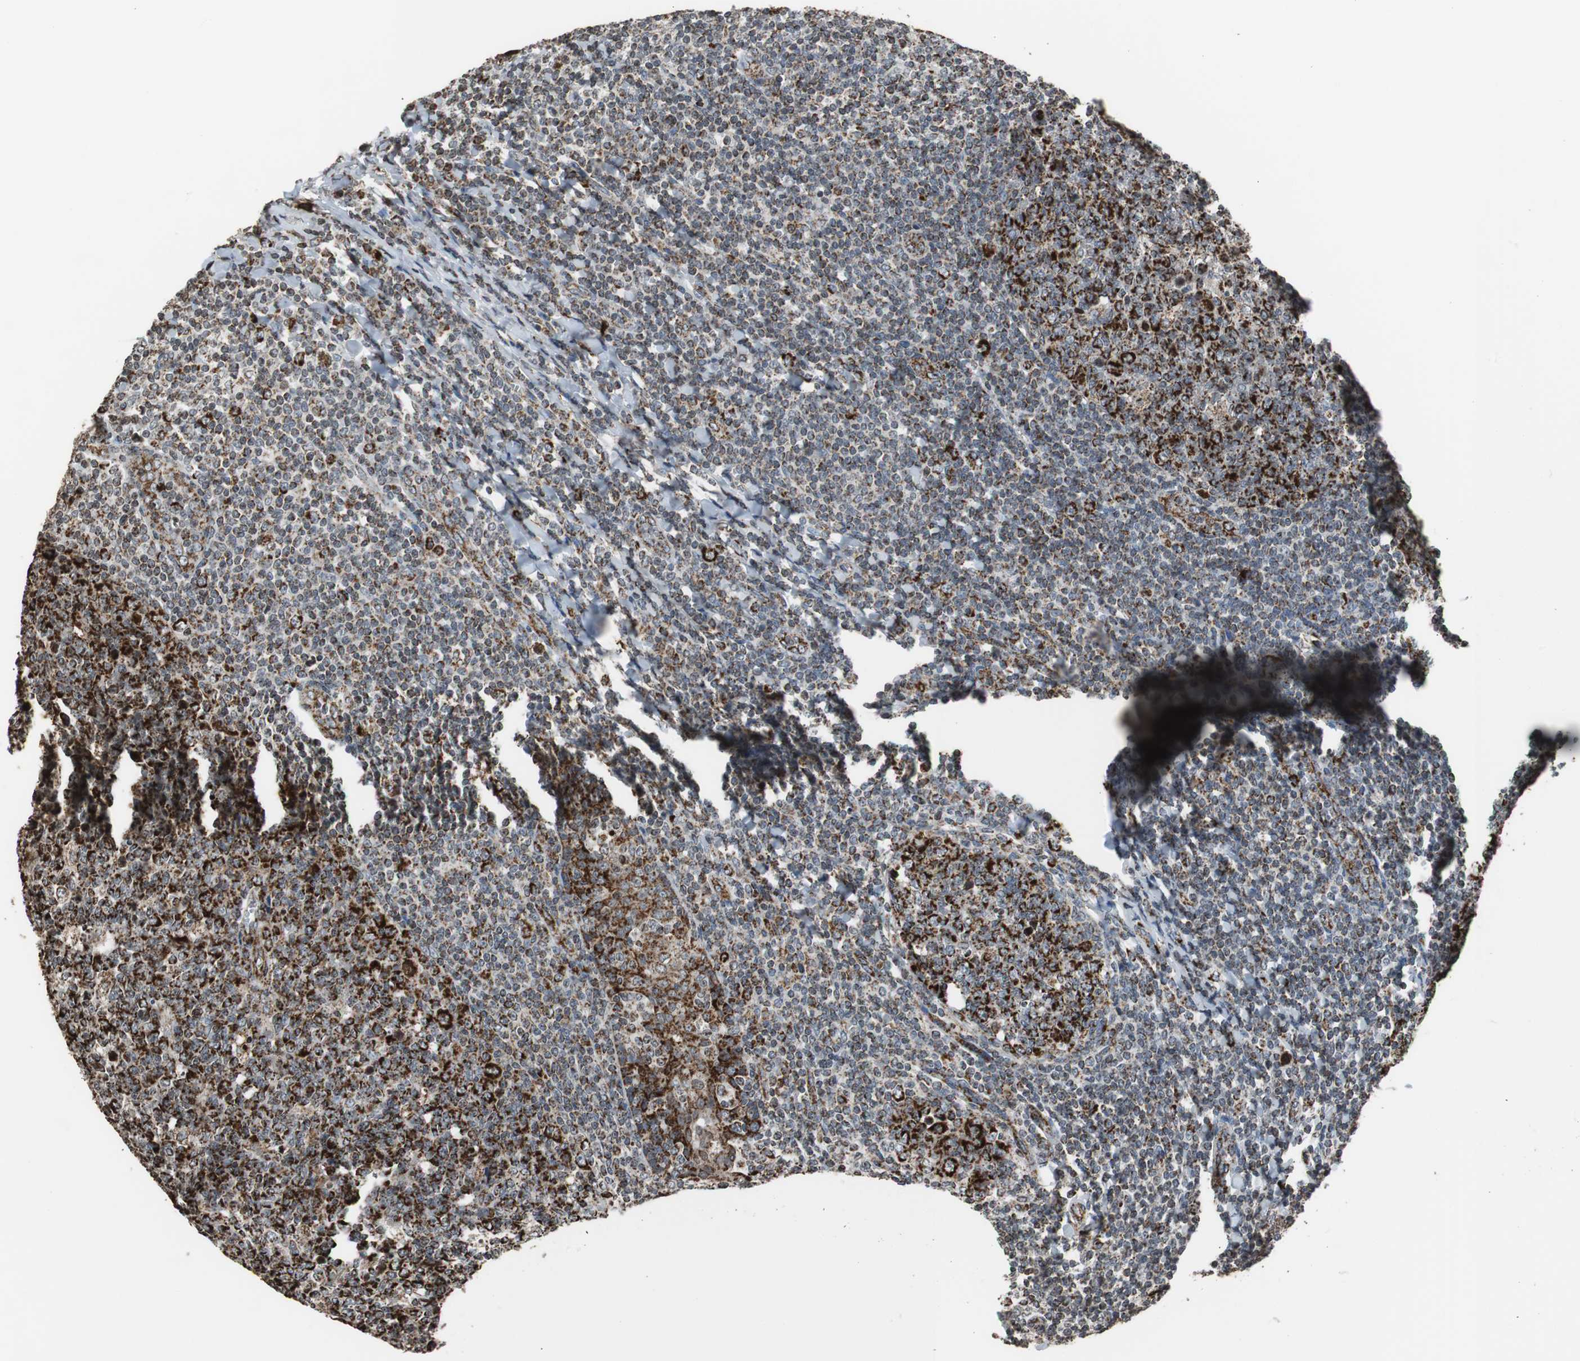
{"staining": {"intensity": "strong", "quantity": ">75%", "location": "cytoplasmic/membranous"}, "tissue": "tonsil", "cell_type": "Germinal center cells", "image_type": "normal", "snomed": [{"axis": "morphology", "description": "Normal tissue, NOS"}, {"axis": "topography", "description": "Tonsil"}], "caption": "This image reveals immunohistochemistry (IHC) staining of benign human tonsil, with high strong cytoplasmic/membranous positivity in approximately >75% of germinal center cells.", "gene": "HSPA9", "patient": {"sex": "male", "age": 31}}